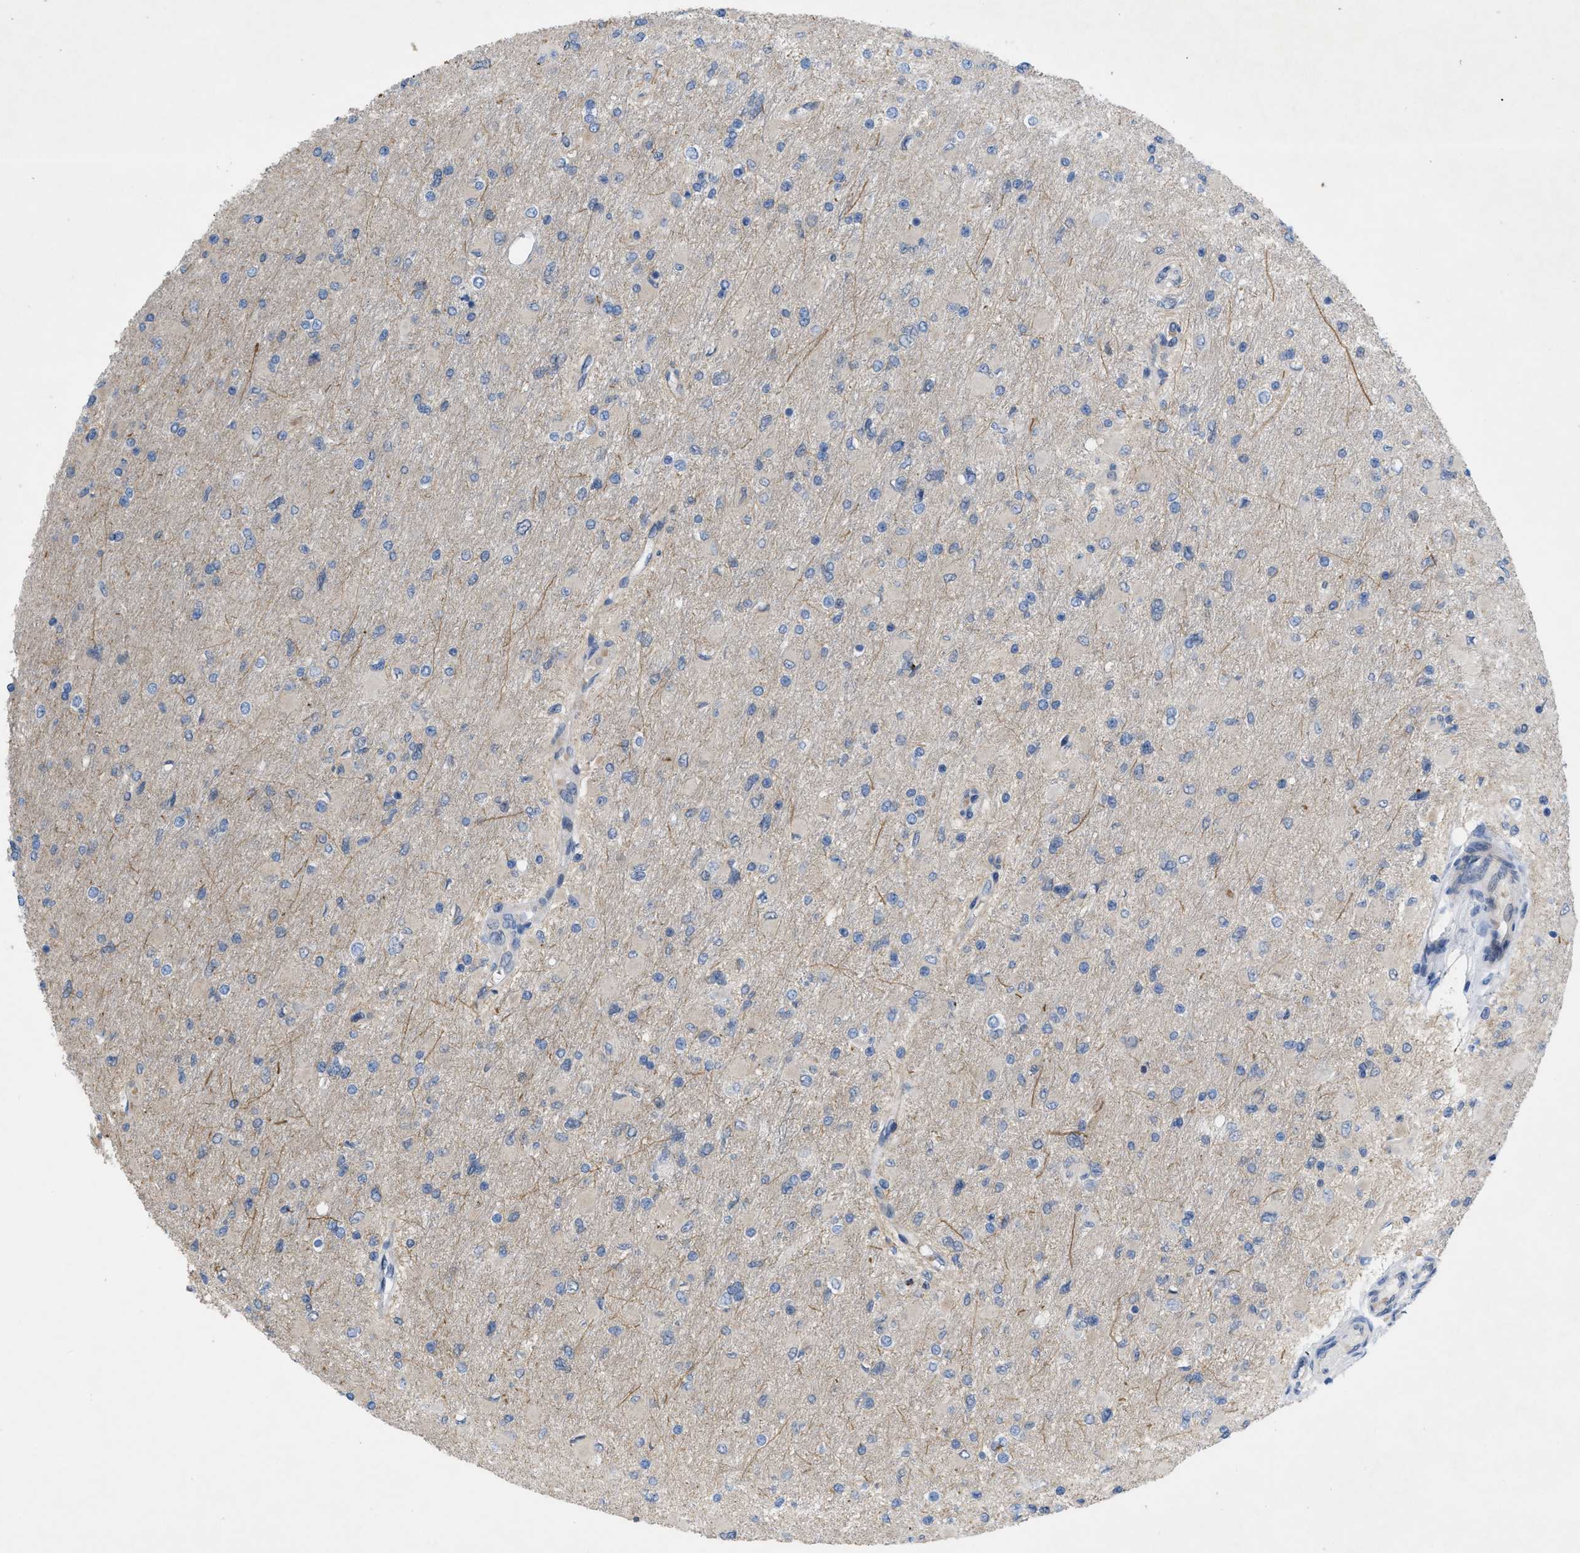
{"staining": {"intensity": "negative", "quantity": "none", "location": "none"}, "tissue": "glioma", "cell_type": "Tumor cells", "image_type": "cancer", "snomed": [{"axis": "morphology", "description": "Glioma, malignant, High grade"}, {"axis": "topography", "description": "Cerebral cortex"}], "caption": "This image is of high-grade glioma (malignant) stained with immunohistochemistry to label a protein in brown with the nuclei are counter-stained blue. There is no staining in tumor cells.", "gene": "NDEL1", "patient": {"sex": "female", "age": 36}}